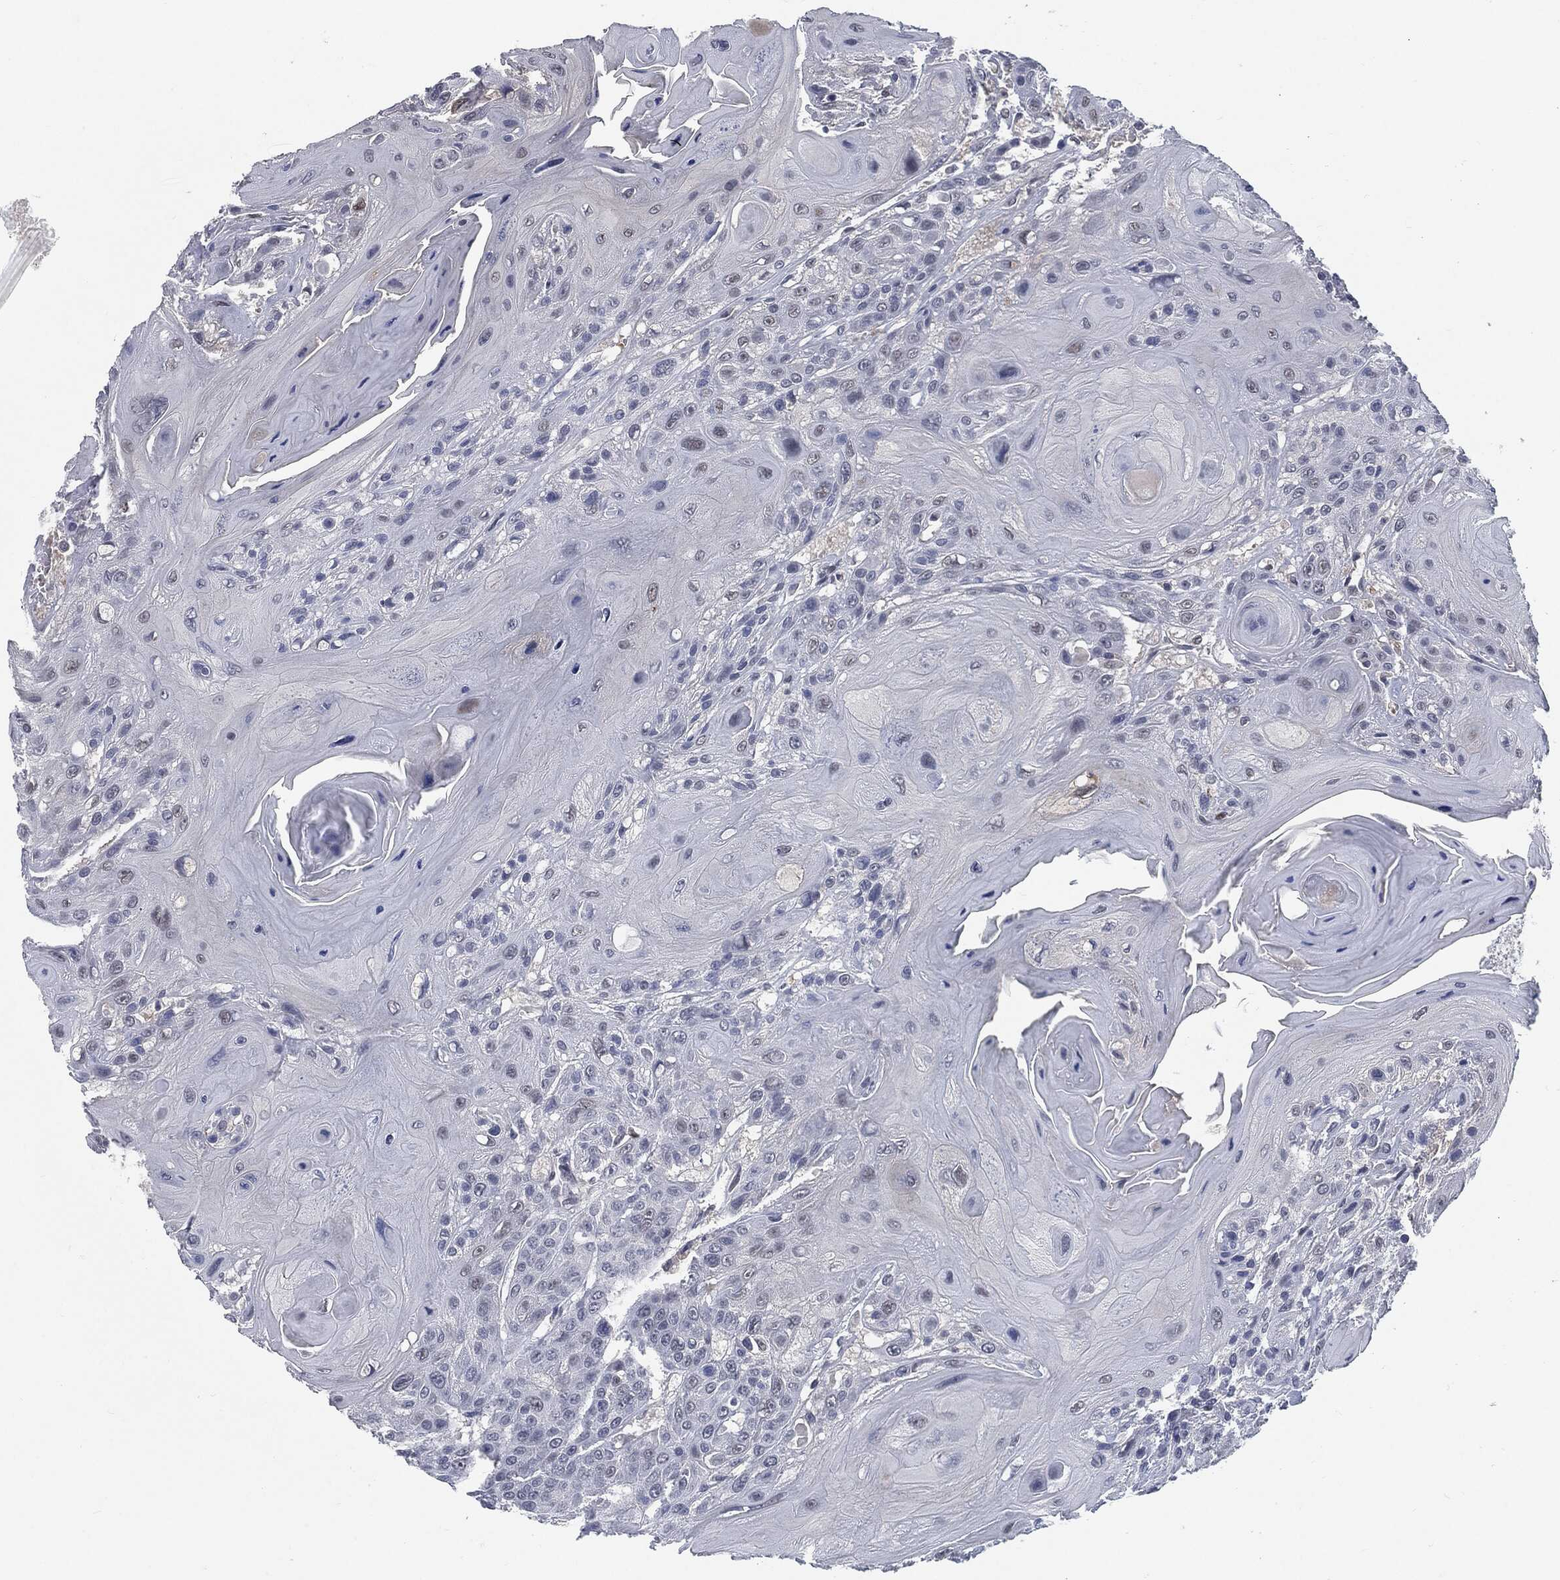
{"staining": {"intensity": "negative", "quantity": "none", "location": "none"}, "tissue": "head and neck cancer", "cell_type": "Tumor cells", "image_type": "cancer", "snomed": [{"axis": "morphology", "description": "Squamous cell carcinoma, NOS"}, {"axis": "topography", "description": "Head-Neck"}], "caption": "The immunohistochemistry (IHC) image has no significant expression in tumor cells of head and neck cancer tissue.", "gene": "PROM1", "patient": {"sex": "female", "age": 59}}